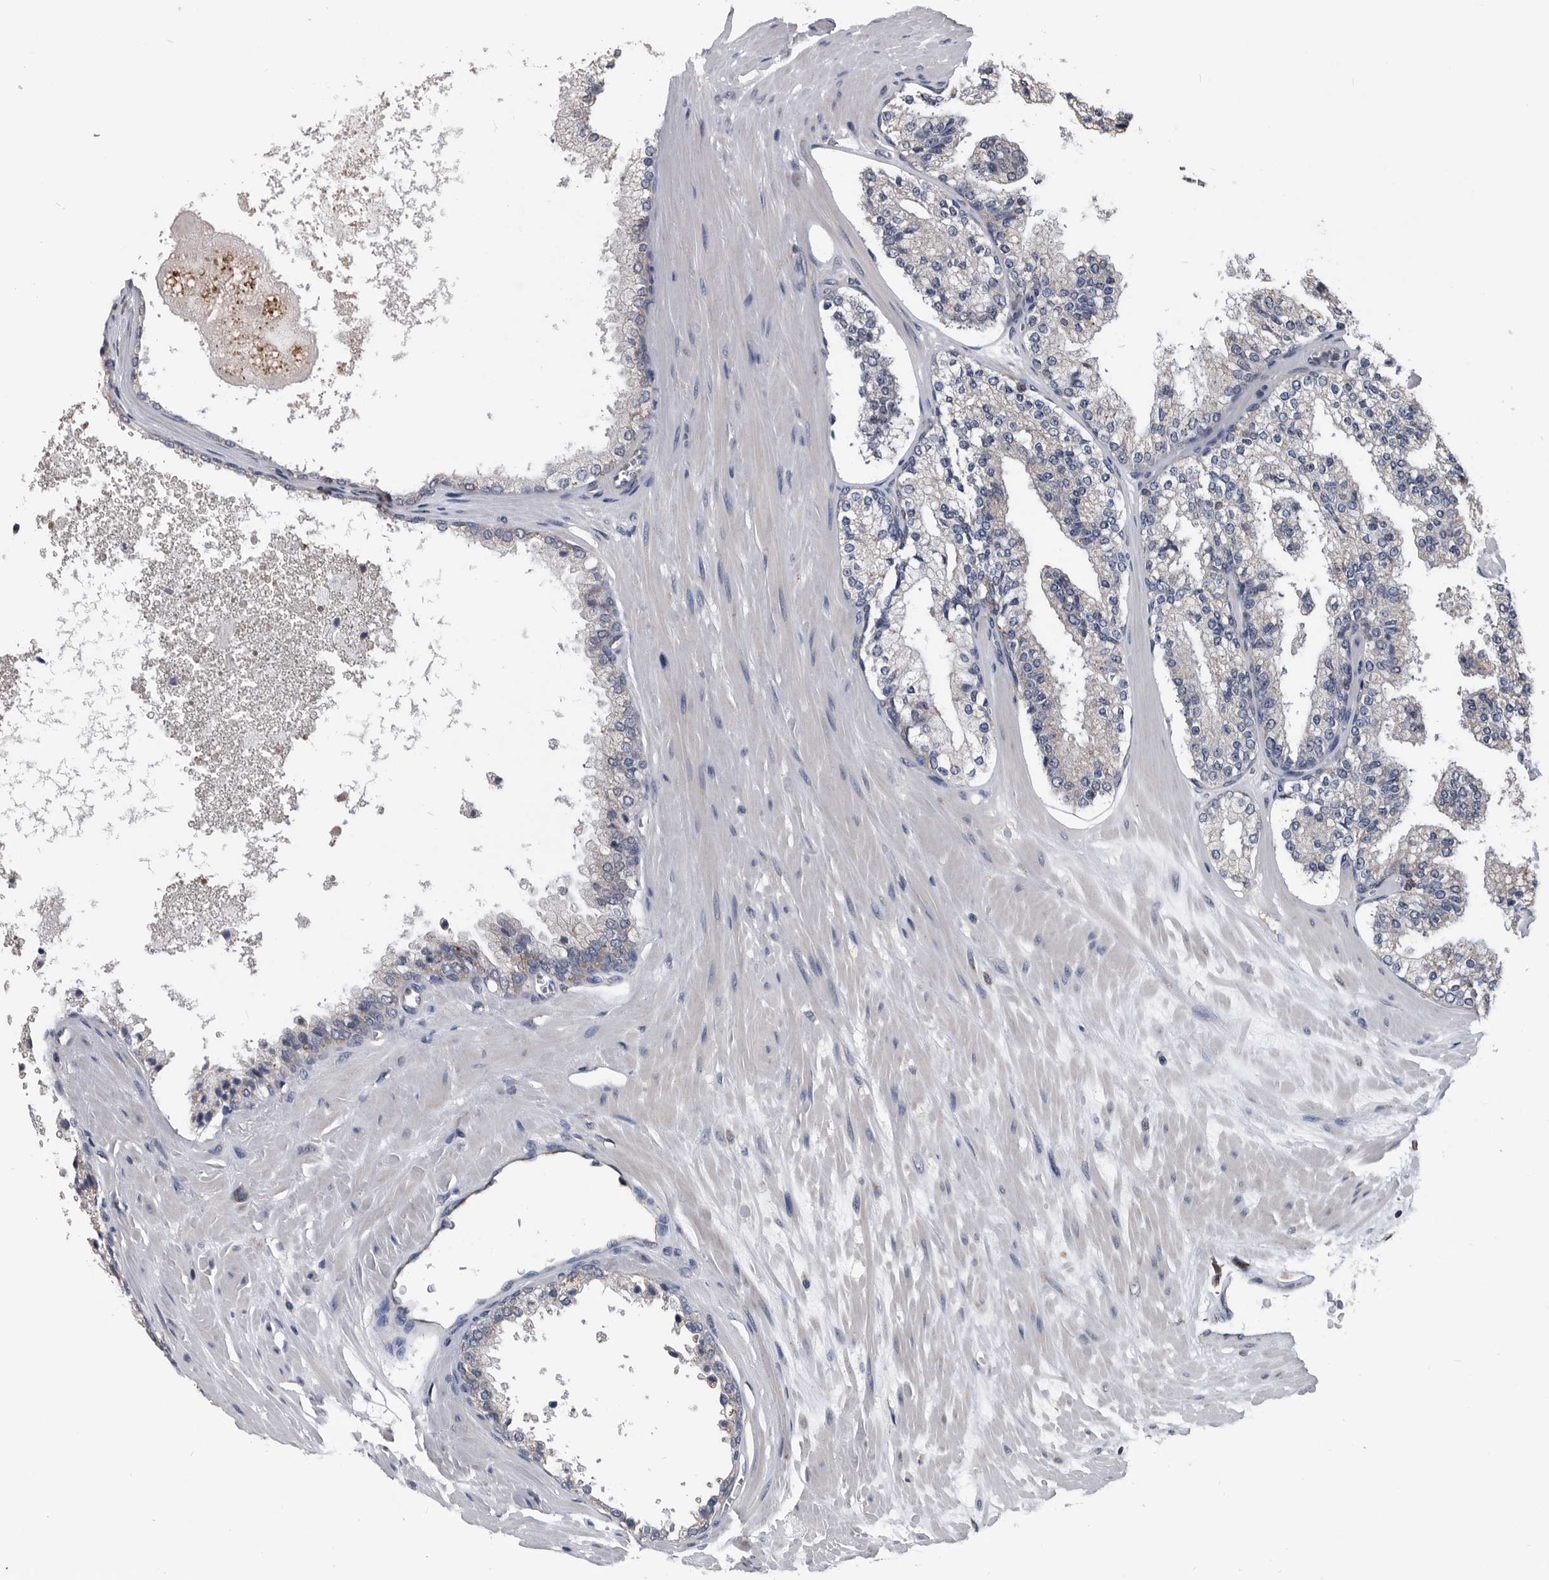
{"staining": {"intensity": "negative", "quantity": "none", "location": "none"}, "tissue": "prostate cancer", "cell_type": "Tumor cells", "image_type": "cancer", "snomed": [{"axis": "morphology", "description": "Adenocarcinoma, High grade"}, {"axis": "topography", "description": "Prostate"}], "caption": "IHC of human prostate cancer demonstrates no expression in tumor cells.", "gene": "NRBP1", "patient": {"sex": "male", "age": 65}}